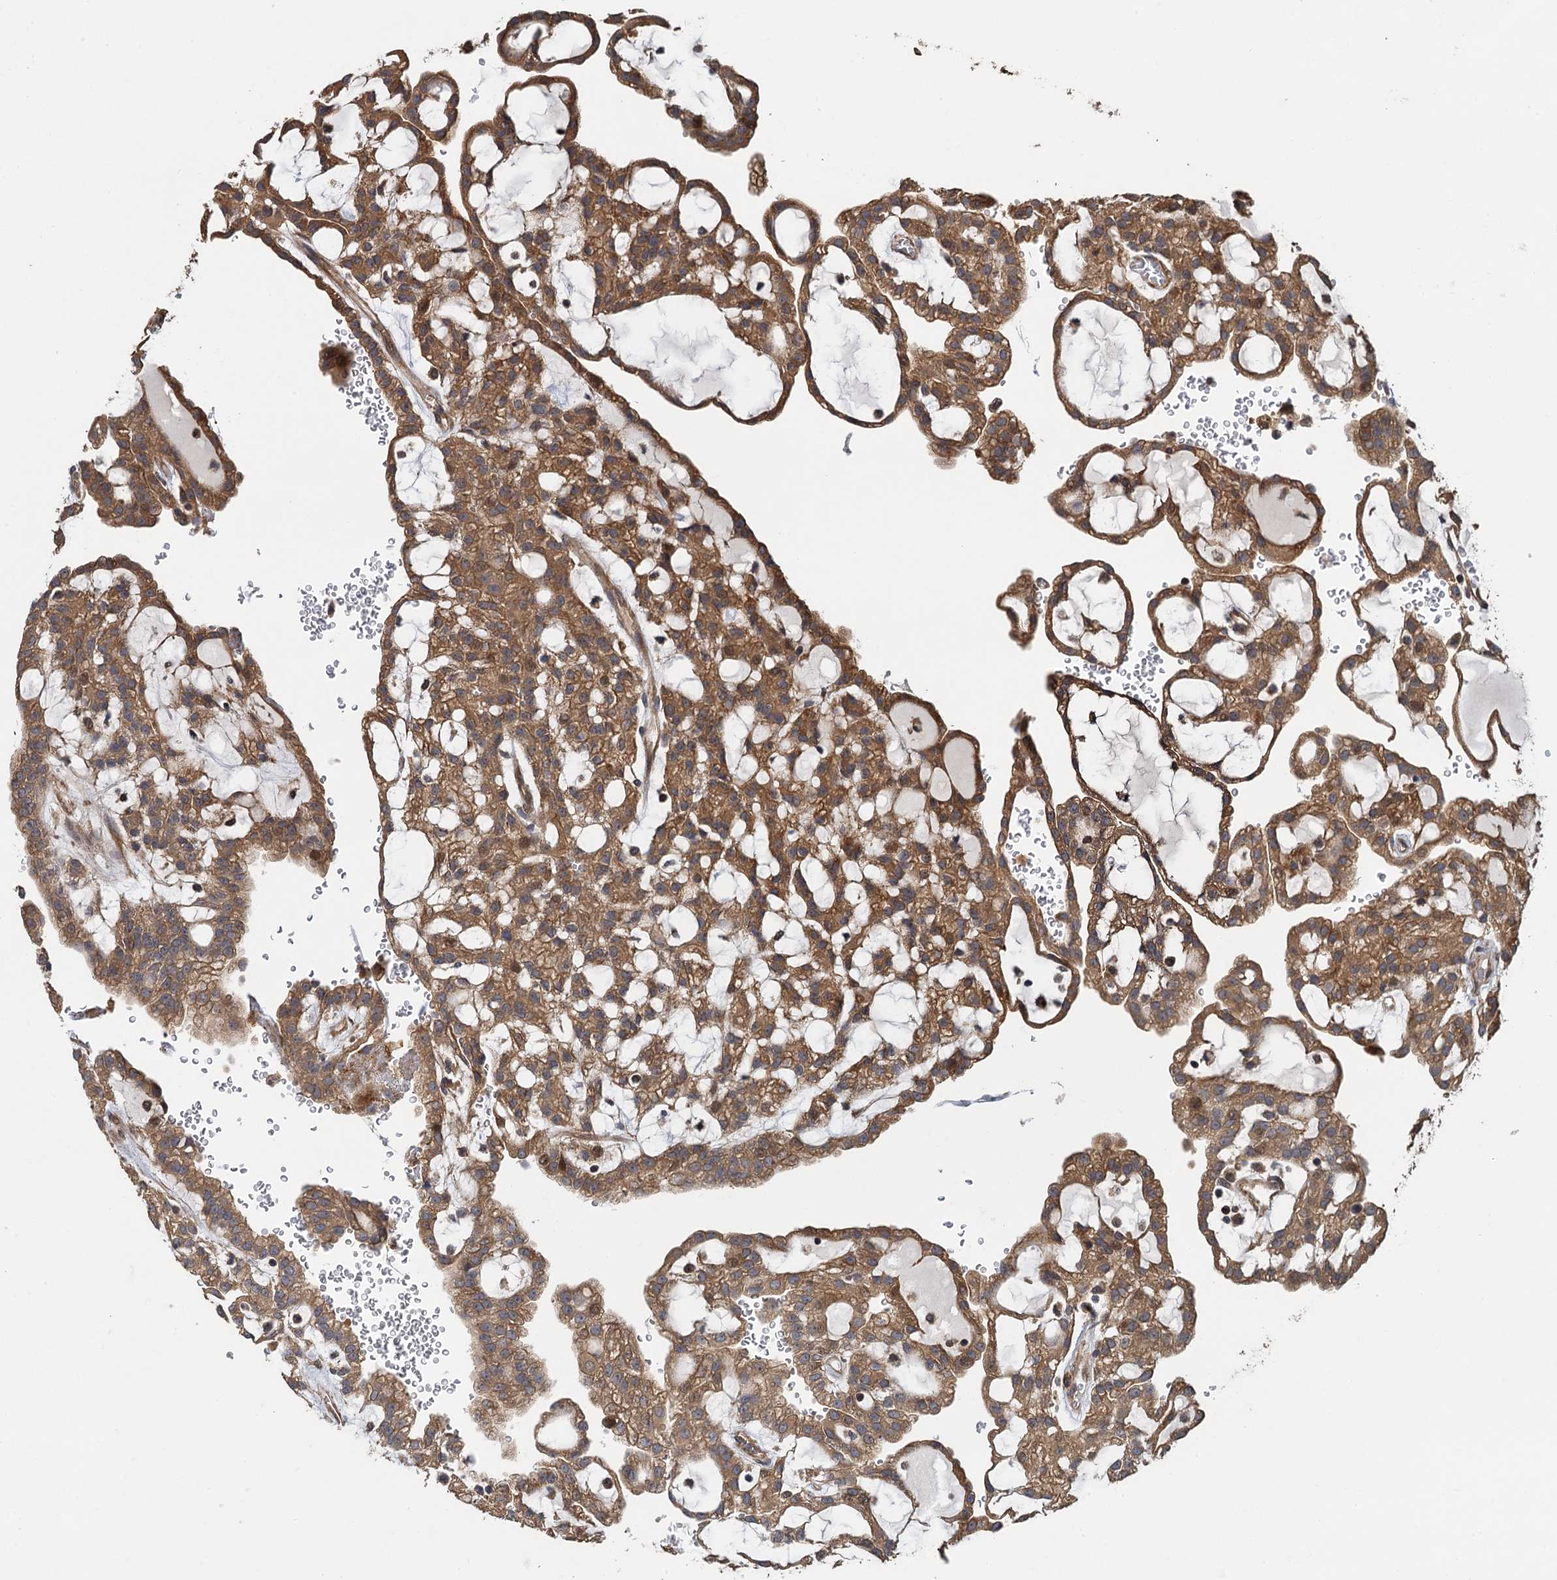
{"staining": {"intensity": "moderate", "quantity": ">75%", "location": "cytoplasmic/membranous"}, "tissue": "renal cancer", "cell_type": "Tumor cells", "image_type": "cancer", "snomed": [{"axis": "morphology", "description": "Adenocarcinoma, NOS"}, {"axis": "topography", "description": "Kidney"}], "caption": "Protein expression analysis of renal adenocarcinoma reveals moderate cytoplasmic/membranous staining in about >75% of tumor cells.", "gene": "MEAK7", "patient": {"sex": "male", "age": 63}}